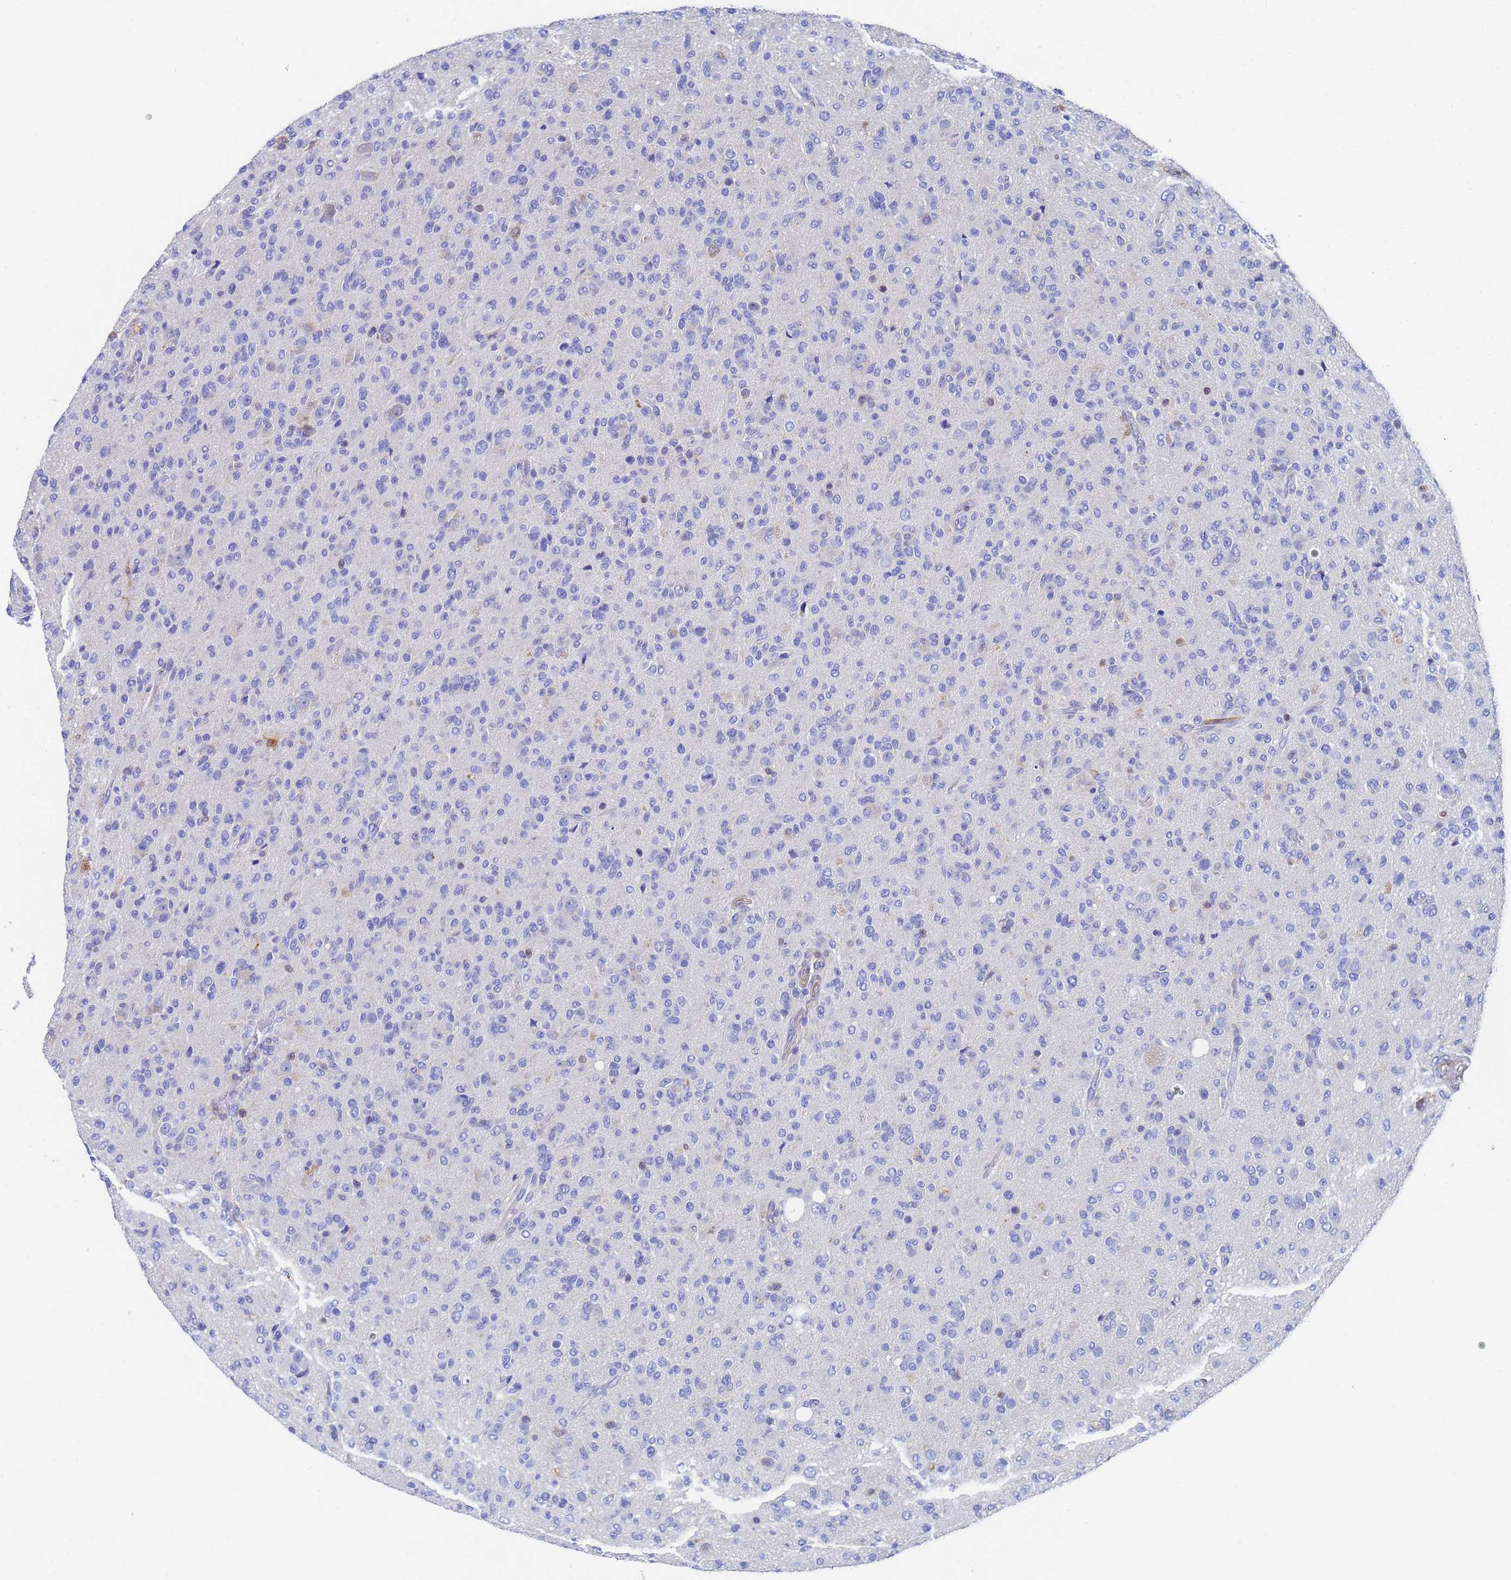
{"staining": {"intensity": "negative", "quantity": "none", "location": "none"}, "tissue": "glioma", "cell_type": "Tumor cells", "image_type": "cancer", "snomed": [{"axis": "morphology", "description": "Glioma, malignant, High grade"}, {"axis": "topography", "description": "Brain"}], "caption": "This is an immunohistochemistry micrograph of malignant high-grade glioma. There is no staining in tumor cells.", "gene": "GCHFR", "patient": {"sex": "female", "age": 57}}